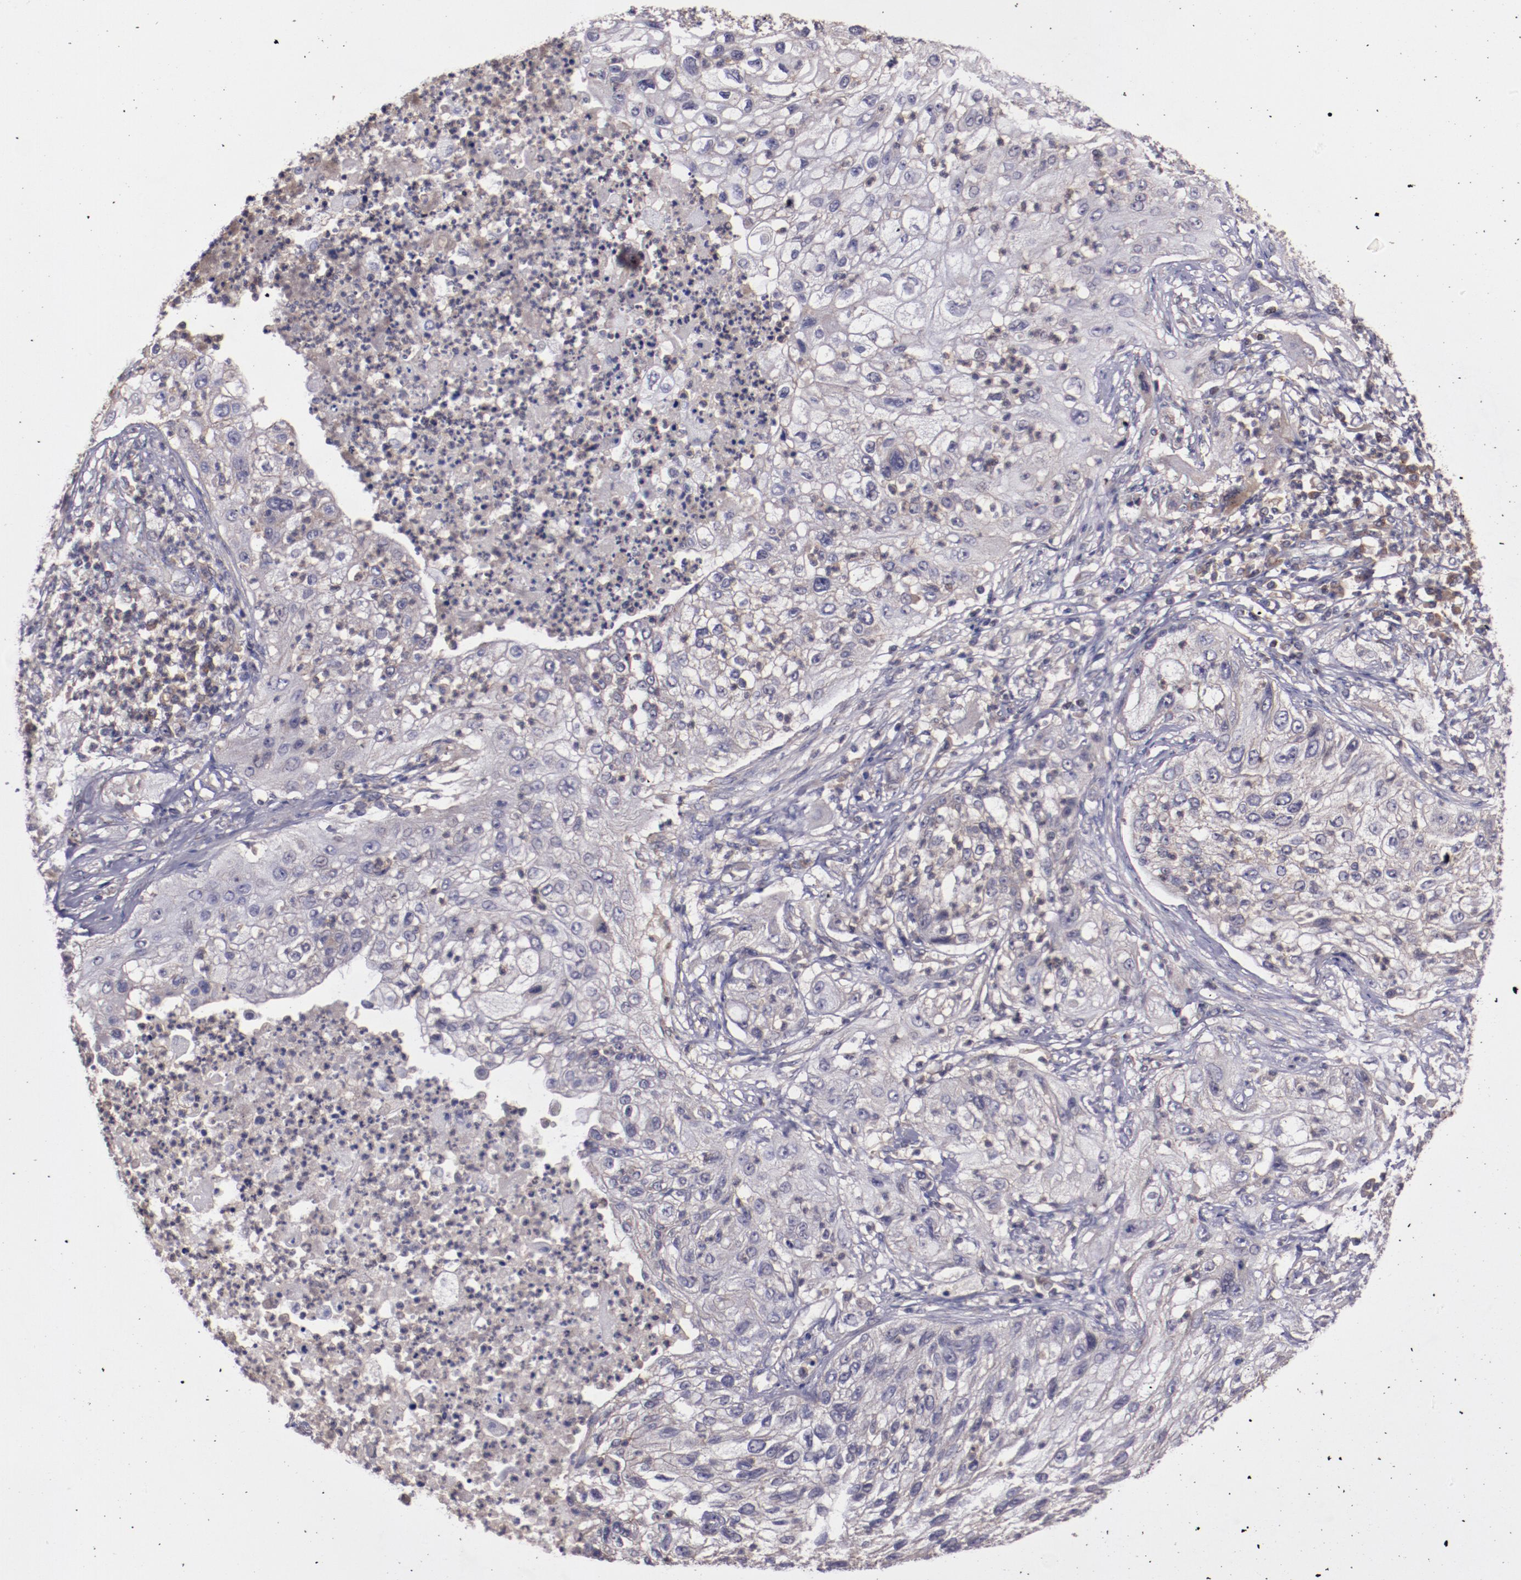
{"staining": {"intensity": "weak", "quantity": ">75%", "location": "cytoplasmic/membranous"}, "tissue": "lung cancer", "cell_type": "Tumor cells", "image_type": "cancer", "snomed": [{"axis": "morphology", "description": "Inflammation, NOS"}, {"axis": "morphology", "description": "Squamous cell carcinoma, NOS"}, {"axis": "topography", "description": "Lymph node"}, {"axis": "topography", "description": "Soft tissue"}, {"axis": "topography", "description": "Lung"}], "caption": "Squamous cell carcinoma (lung) tissue shows weak cytoplasmic/membranous expression in about >75% of tumor cells (brown staining indicates protein expression, while blue staining denotes nuclei).", "gene": "FTSJ1", "patient": {"sex": "male", "age": 66}}